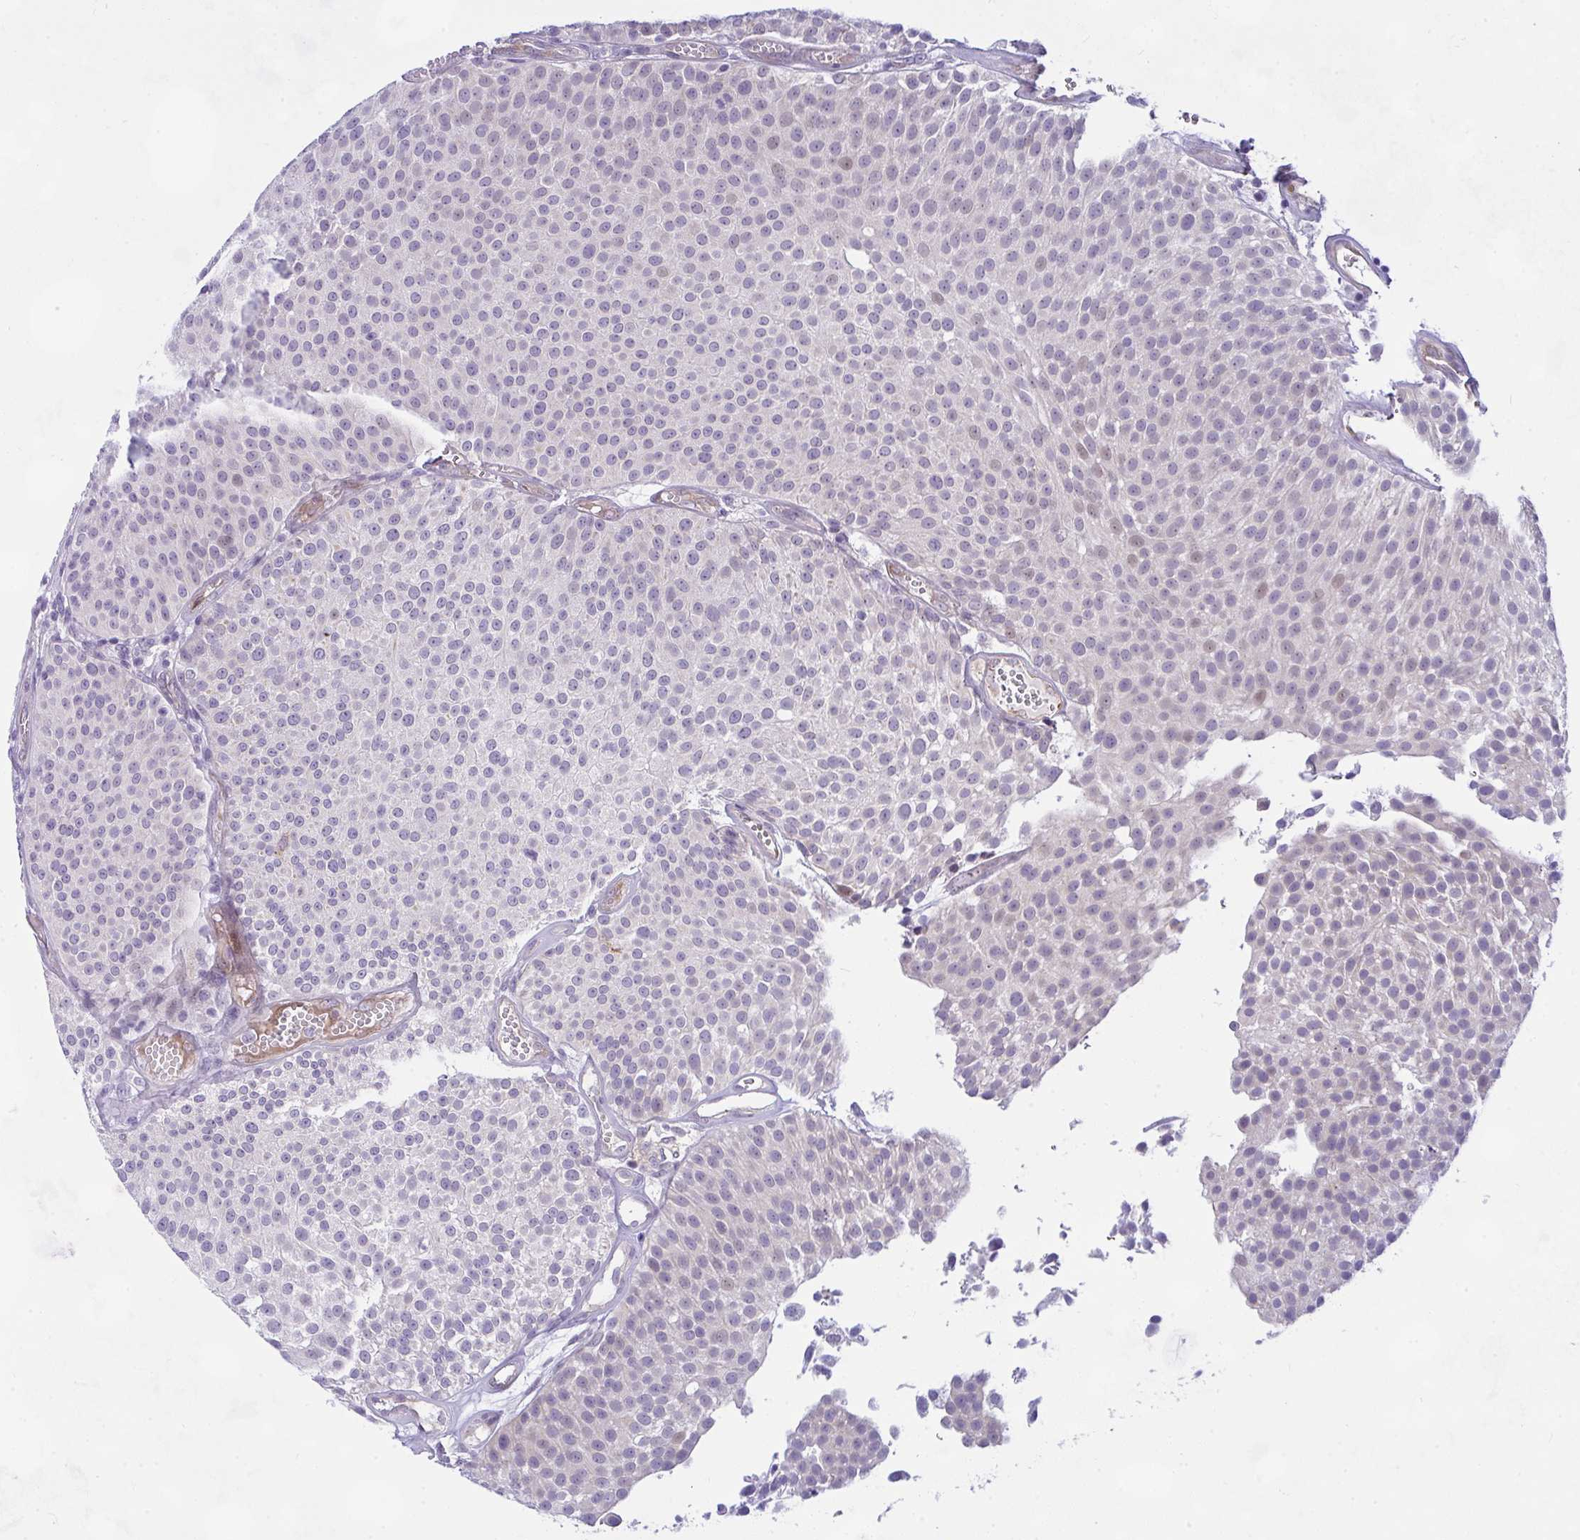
{"staining": {"intensity": "negative", "quantity": "none", "location": "none"}, "tissue": "urothelial cancer", "cell_type": "Tumor cells", "image_type": "cancer", "snomed": [{"axis": "morphology", "description": "Urothelial carcinoma, Low grade"}, {"axis": "topography", "description": "Urinary bladder"}], "caption": "Human urothelial carcinoma (low-grade) stained for a protein using IHC shows no positivity in tumor cells.", "gene": "NFXL1", "patient": {"sex": "female", "age": 79}}